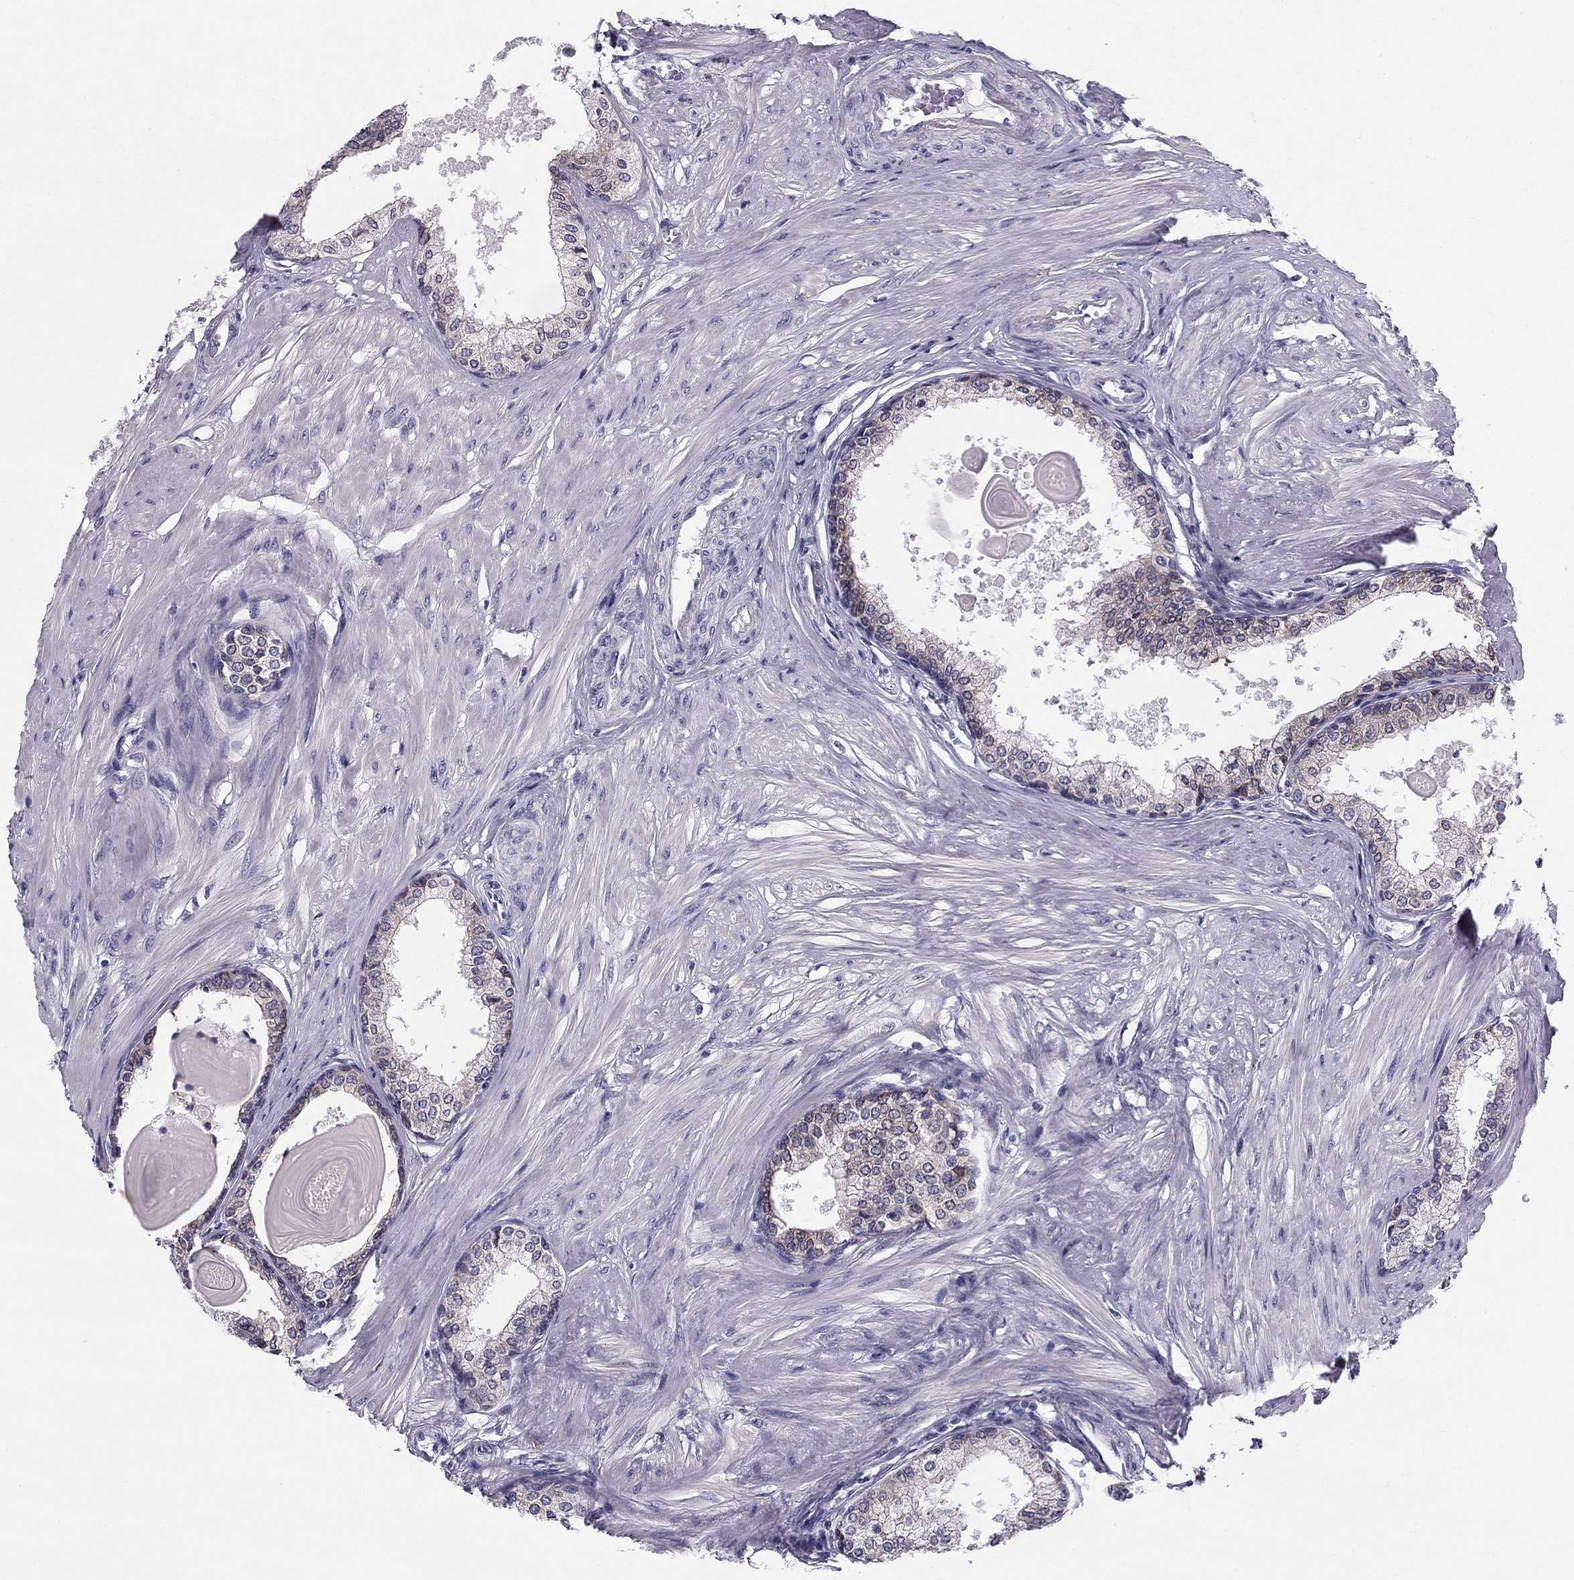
{"staining": {"intensity": "moderate", "quantity": "<25%", "location": "cytoplasmic/membranous"}, "tissue": "prostate", "cell_type": "Glandular cells", "image_type": "normal", "snomed": [{"axis": "morphology", "description": "Normal tissue, NOS"}, {"axis": "topography", "description": "Prostate"}], "caption": "A high-resolution histopathology image shows immunohistochemistry (IHC) staining of unremarkable prostate, which displays moderate cytoplasmic/membranous expression in approximately <25% of glandular cells.", "gene": "TMED3", "patient": {"sex": "male", "age": 63}}